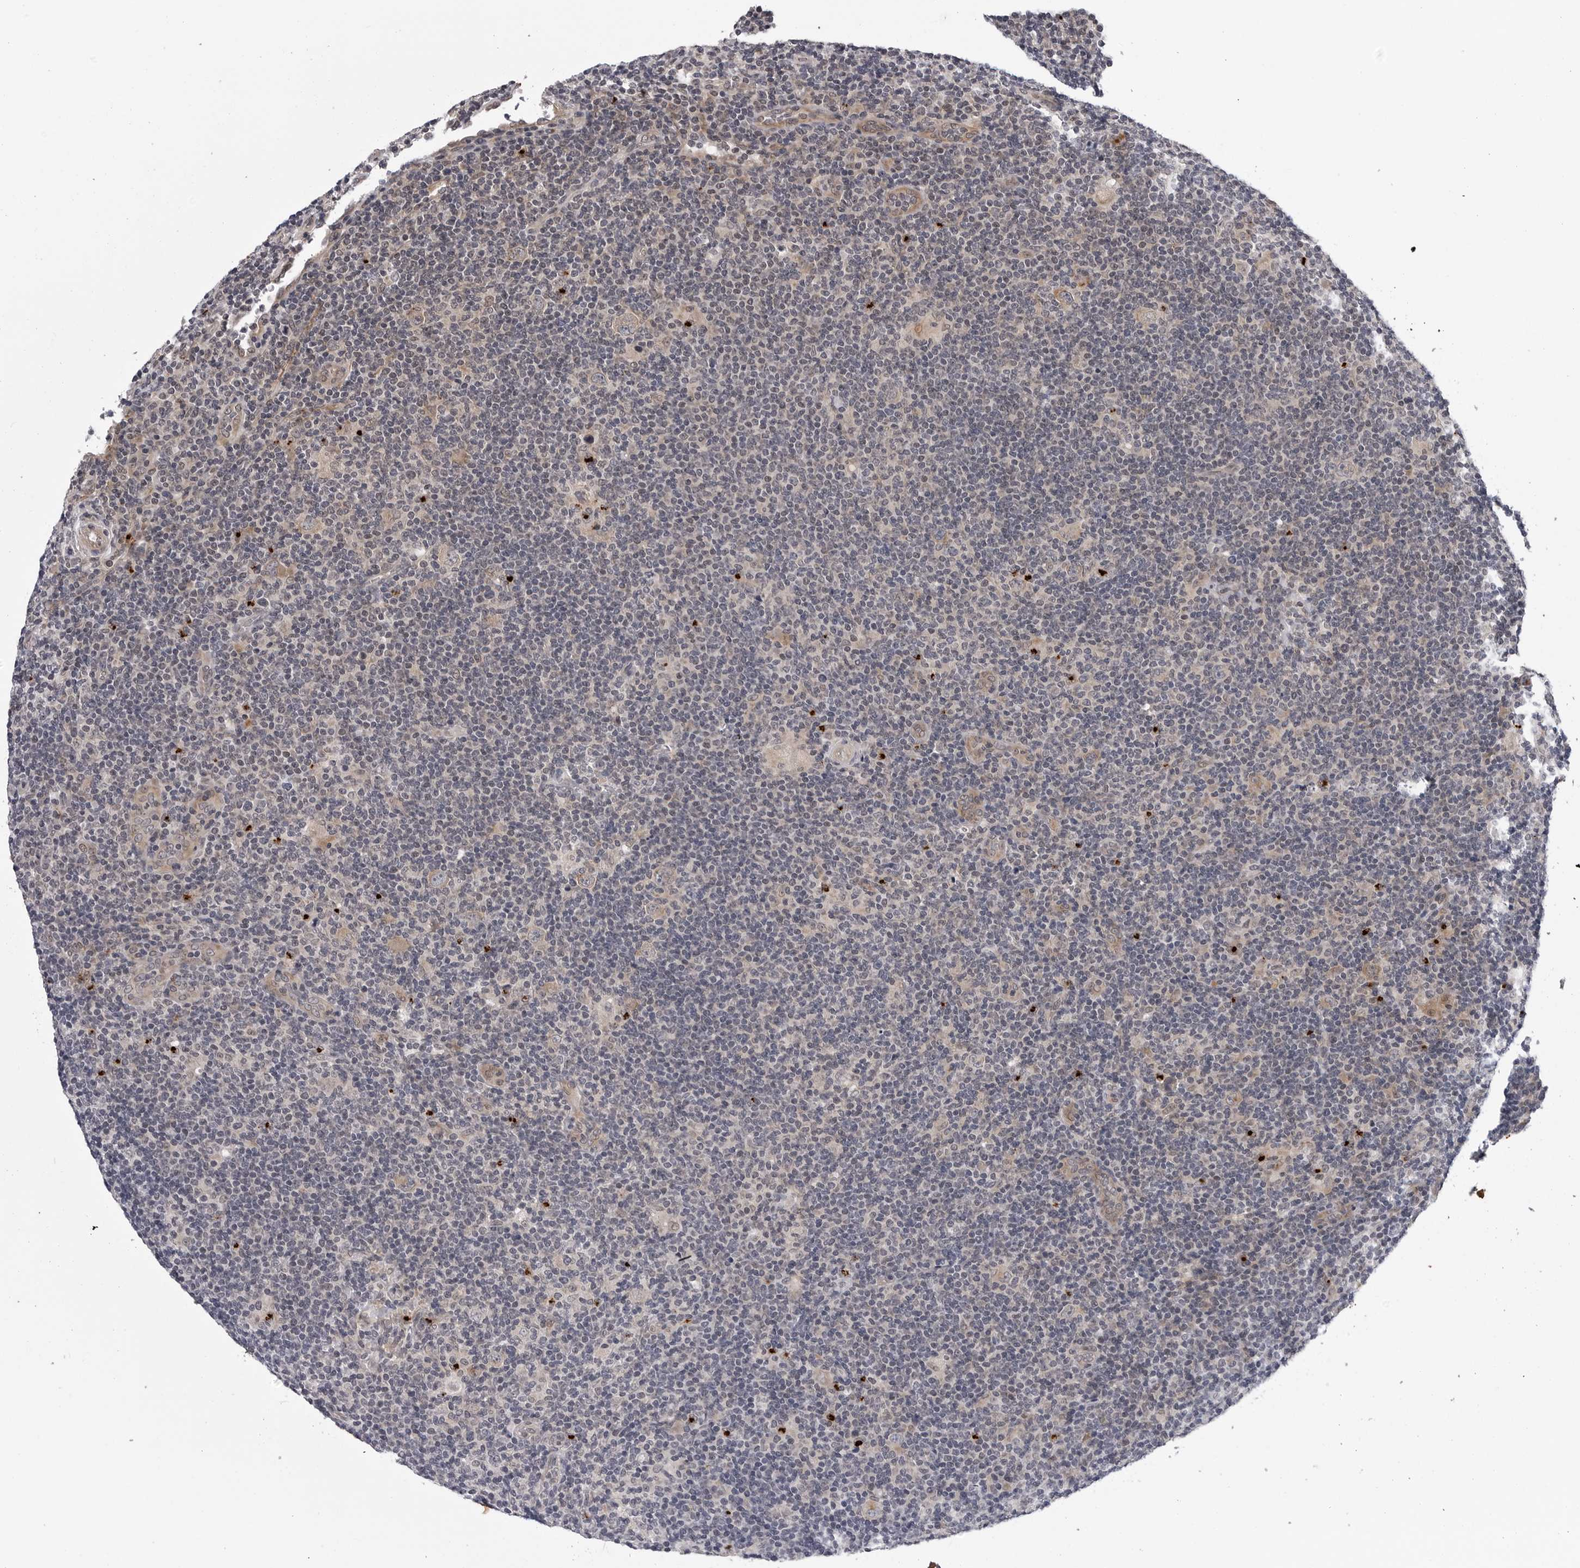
{"staining": {"intensity": "weak", "quantity": "25%-75%", "location": "cytoplasmic/membranous"}, "tissue": "lymphoma", "cell_type": "Tumor cells", "image_type": "cancer", "snomed": [{"axis": "morphology", "description": "Hodgkin's disease, NOS"}, {"axis": "topography", "description": "Lymph node"}], "caption": "Brown immunohistochemical staining in human Hodgkin's disease demonstrates weak cytoplasmic/membranous expression in approximately 25%-75% of tumor cells. (IHC, brightfield microscopy, high magnification).", "gene": "KIAA1614", "patient": {"sex": "female", "age": 57}}